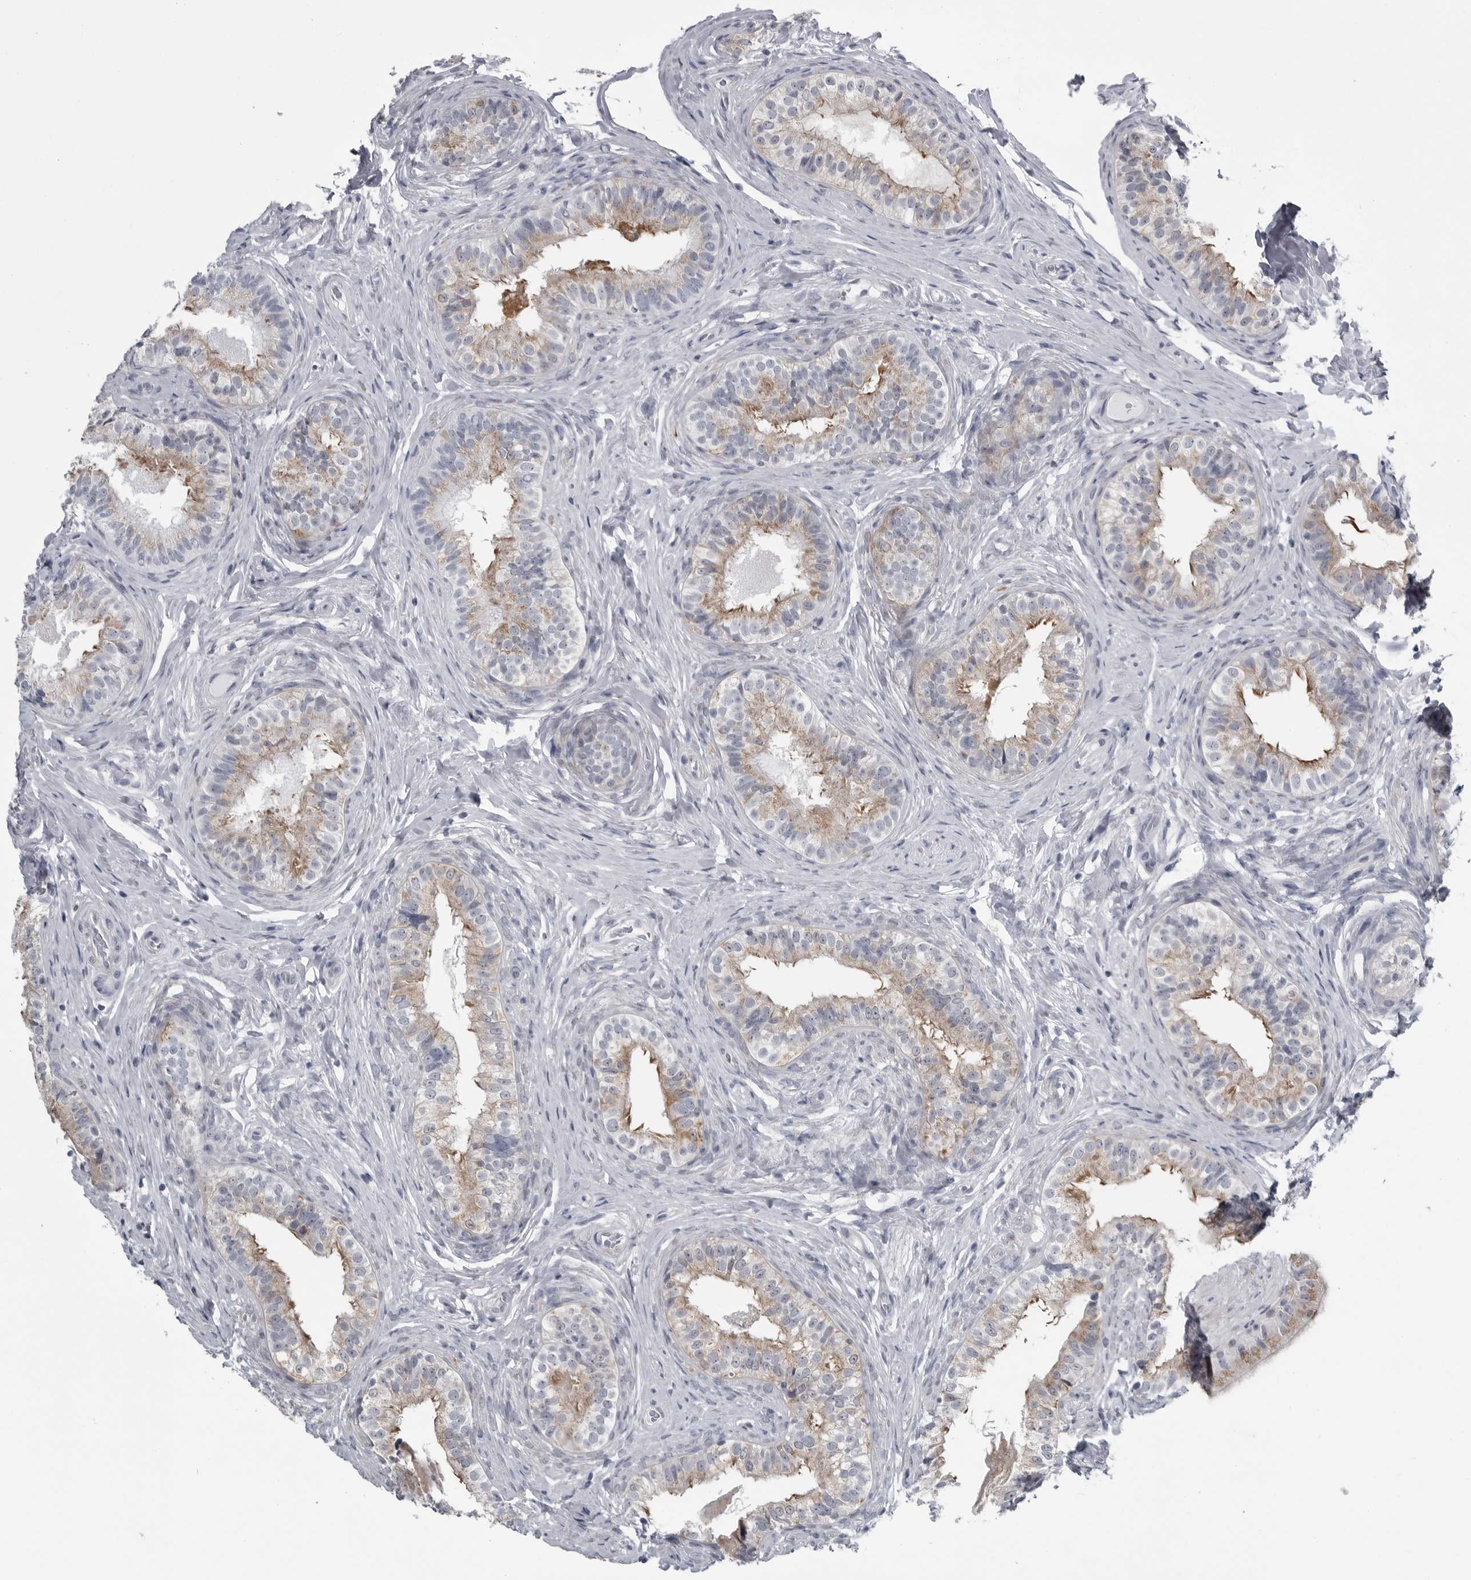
{"staining": {"intensity": "weak", "quantity": "25%-75%", "location": "cytoplasmic/membranous"}, "tissue": "epididymis", "cell_type": "Glandular cells", "image_type": "normal", "snomed": [{"axis": "morphology", "description": "Normal tissue, NOS"}, {"axis": "topography", "description": "Epididymis"}], "caption": "Glandular cells reveal low levels of weak cytoplasmic/membranous expression in about 25%-75% of cells in unremarkable epididymis.", "gene": "MYOC", "patient": {"sex": "male", "age": 49}}